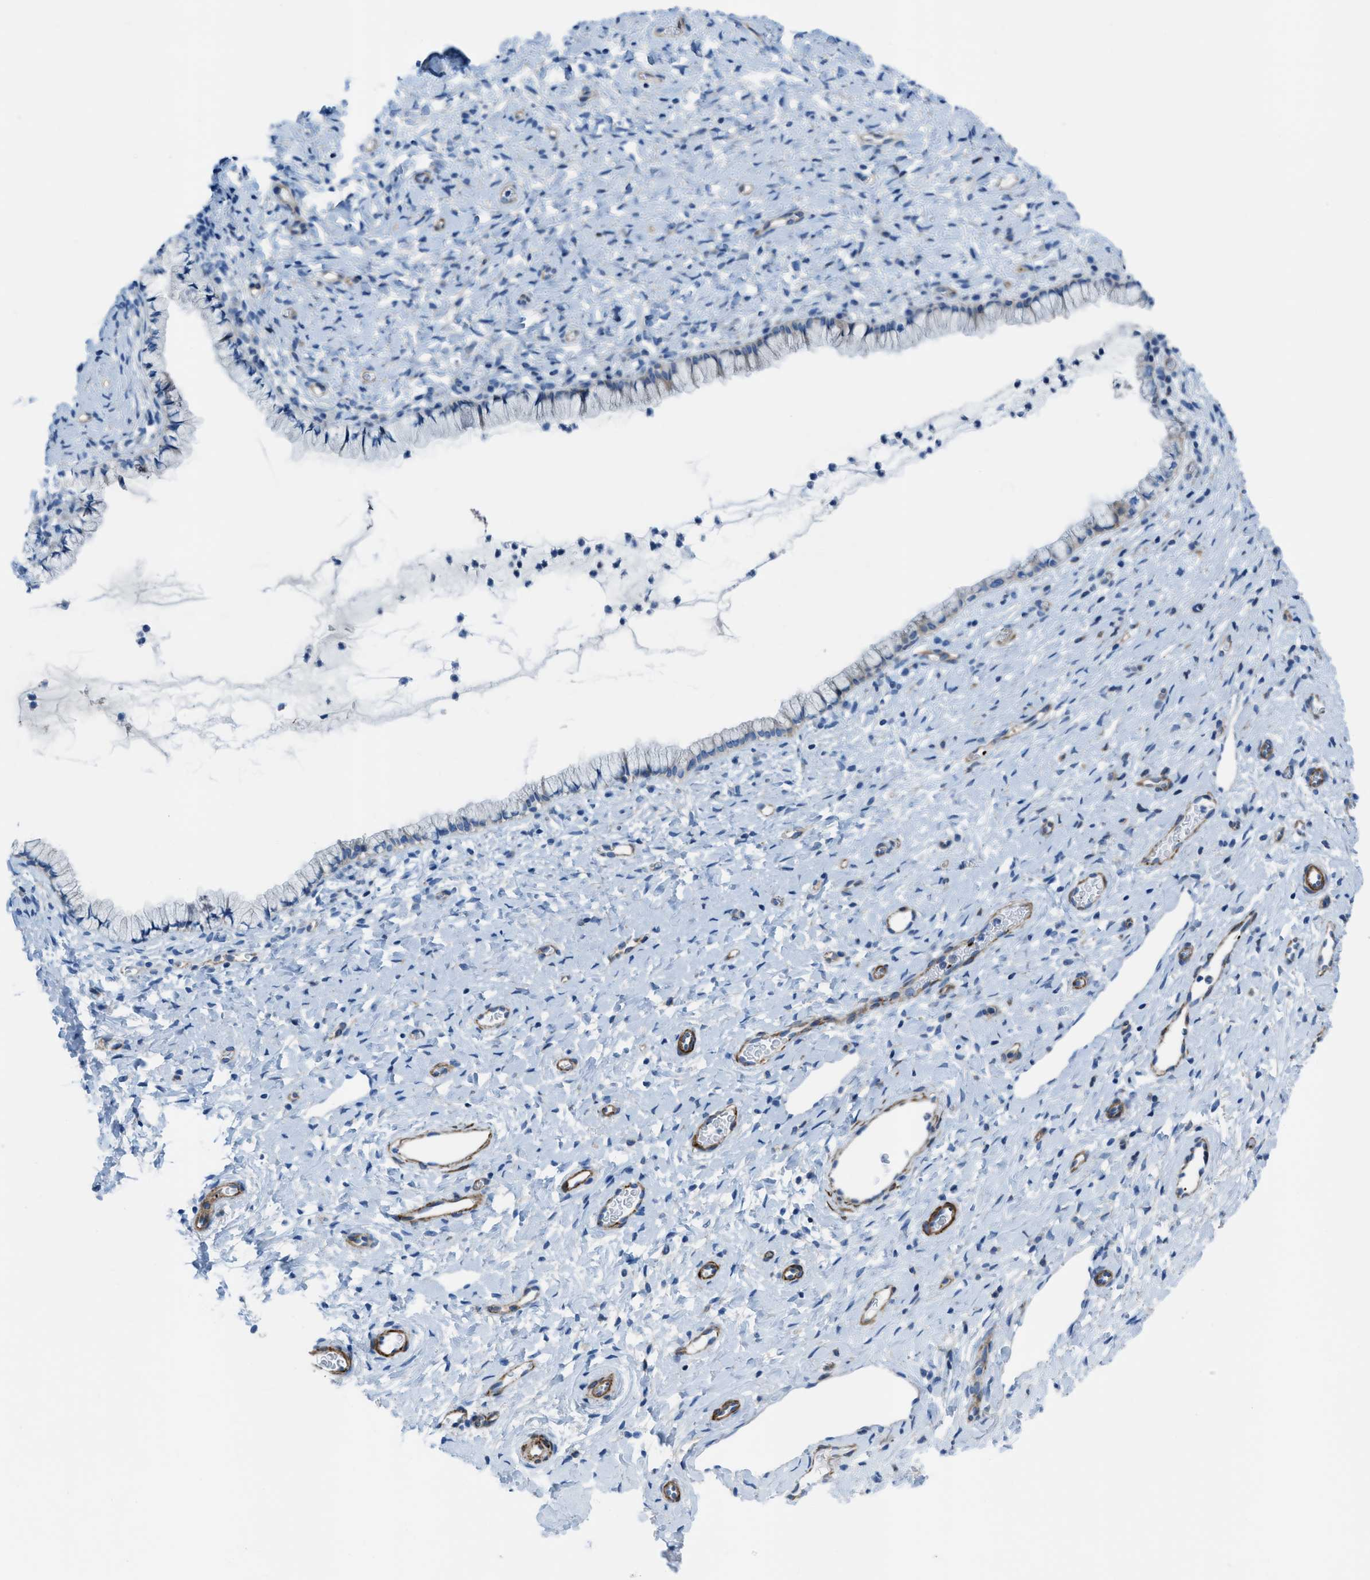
{"staining": {"intensity": "weak", "quantity": "<25%", "location": "cytoplasmic/membranous"}, "tissue": "cervix", "cell_type": "Glandular cells", "image_type": "normal", "snomed": [{"axis": "morphology", "description": "Normal tissue, NOS"}, {"axis": "topography", "description": "Cervix"}], "caption": "Glandular cells show no significant expression in unremarkable cervix. (DAB (3,3'-diaminobenzidine) immunohistochemistry, high magnification).", "gene": "KCNH7", "patient": {"sex": "female", "age": 72}}